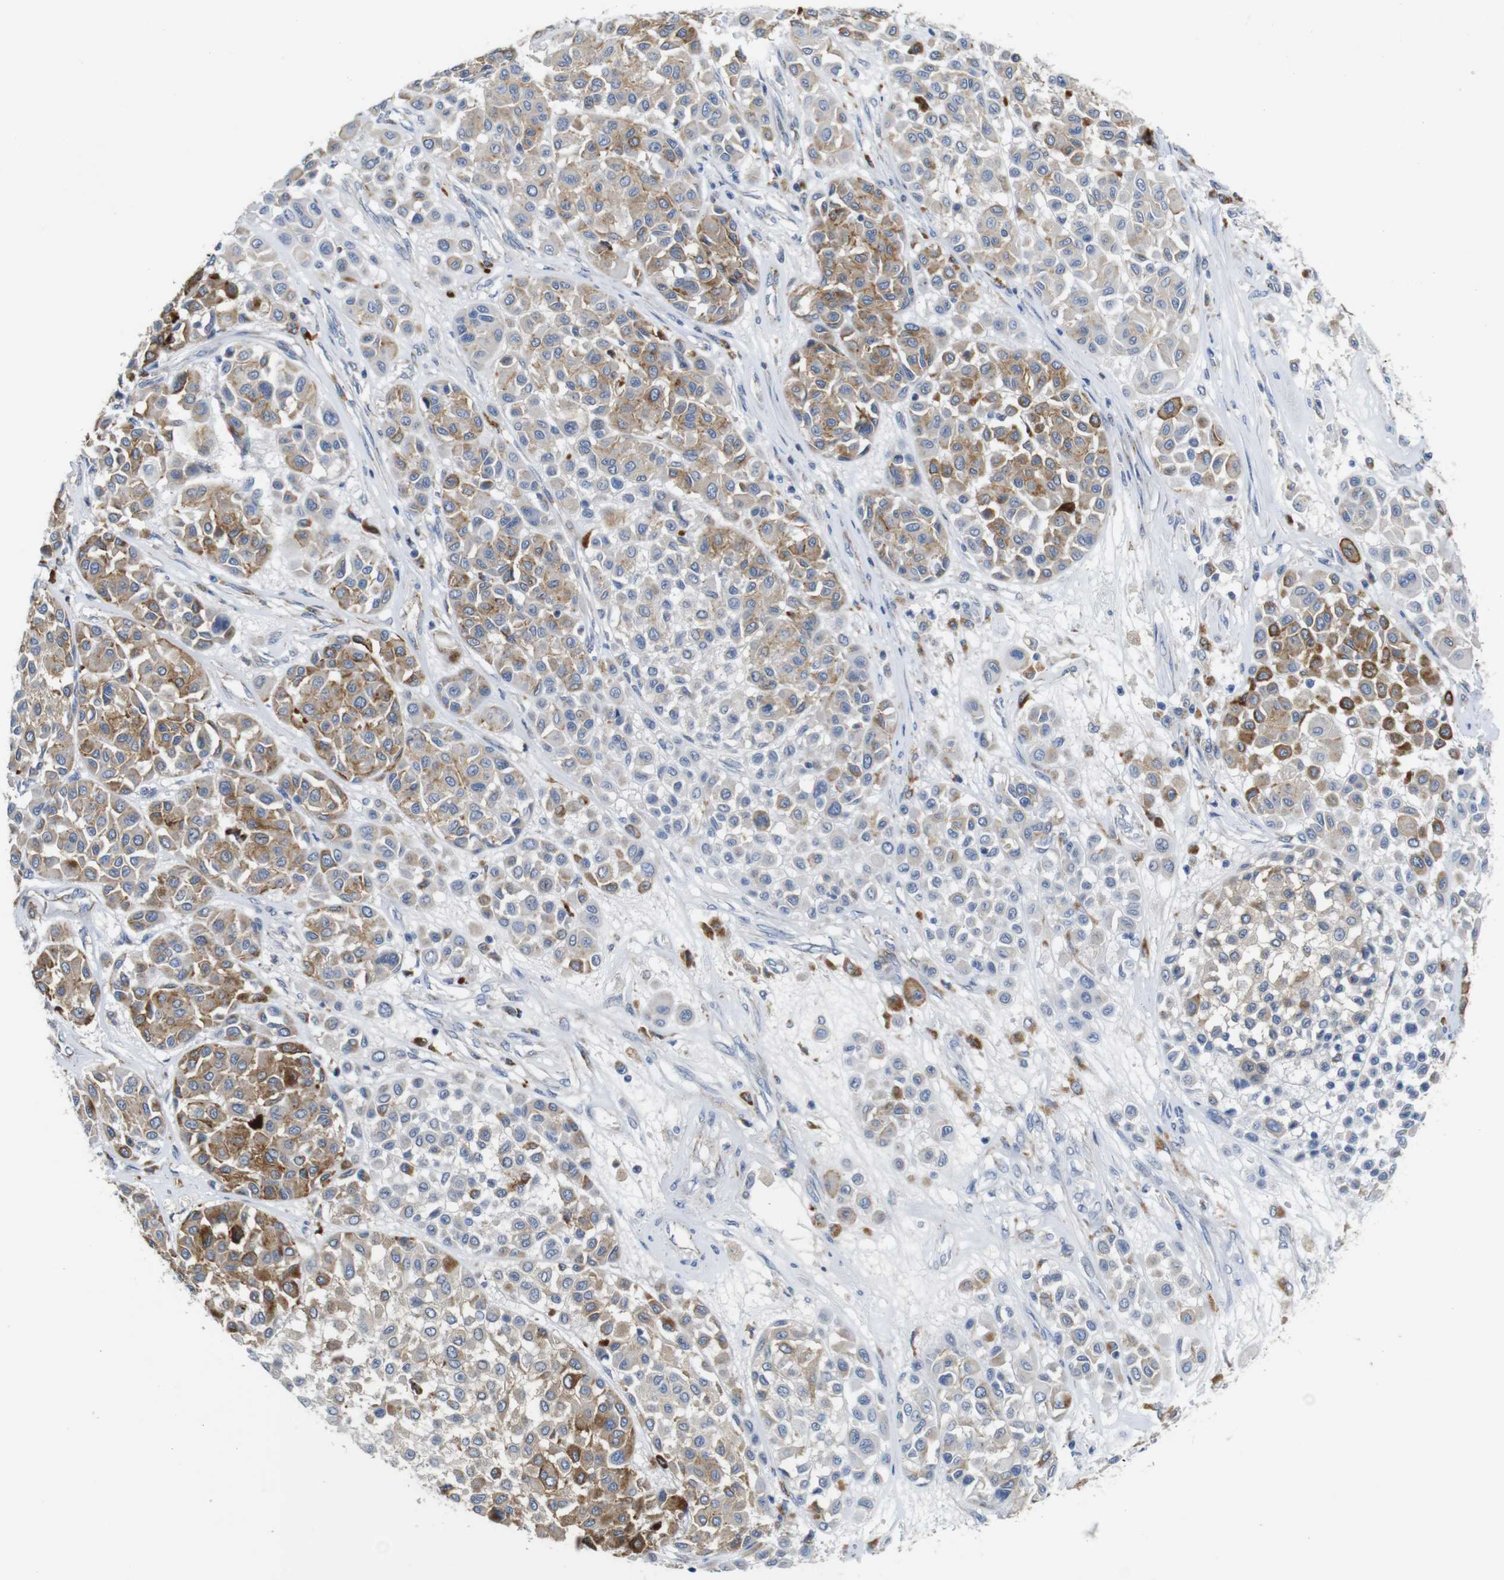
{"staining": {"intensity": "moderate", "quantity": "25%-75%", "location": "cytoplasmic/membranous"}, "tissue": "melanoma", "cell_type": "Tumor cells", "image_type": "cancer", "snomed": [{"axis": "morphology", "description": "Malignant melanoma, Metastatic site"}, {"axis": "topography", "description": "Soft tissue"}], "caption": "A histopathology image of human malignant melanoma (metastatic site) stained for a protein exhibits moderate cytoplasmic/membranous brown staining in tumor cells.", "gene": "NHLRC3", "patient": {"sex": "male", "age": 41}}